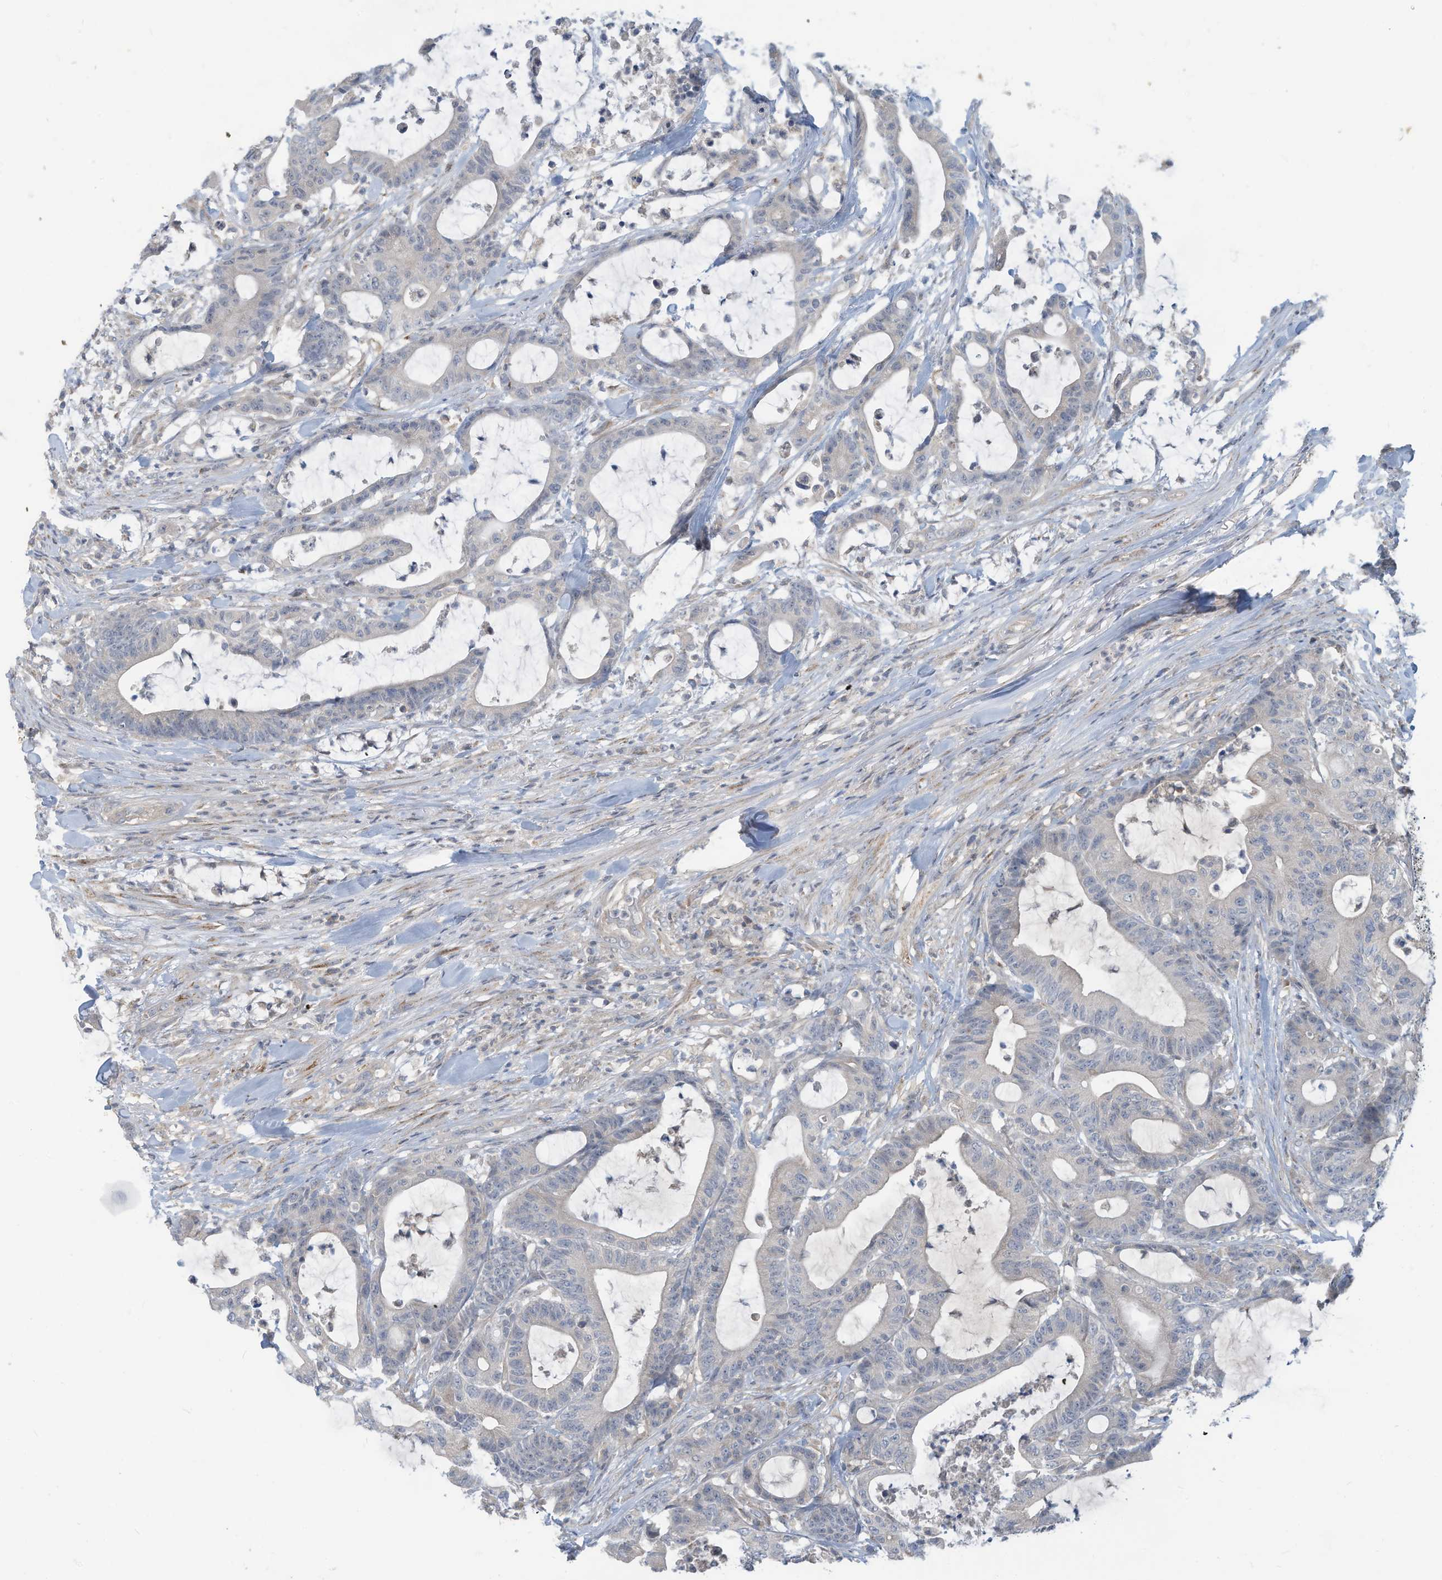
{"staining": {"intensity": "negative", "quantity": "none", "location": "none"}, "tissue": "colorectal cancer", "cell_type": "Tumor cells", "image_type": "cancer", "snomed": [{"axis": "morphology", "description": "Adenocarcinoma, NOS"}, {"axis": "topography", "description": "Colon"}], "caption": "Tumor cells are negative for brown protein staining in adenocarcinoma (colorectal).", "gene": "SCGB1D2", "patient": {"sex": "female", "age": 84}}